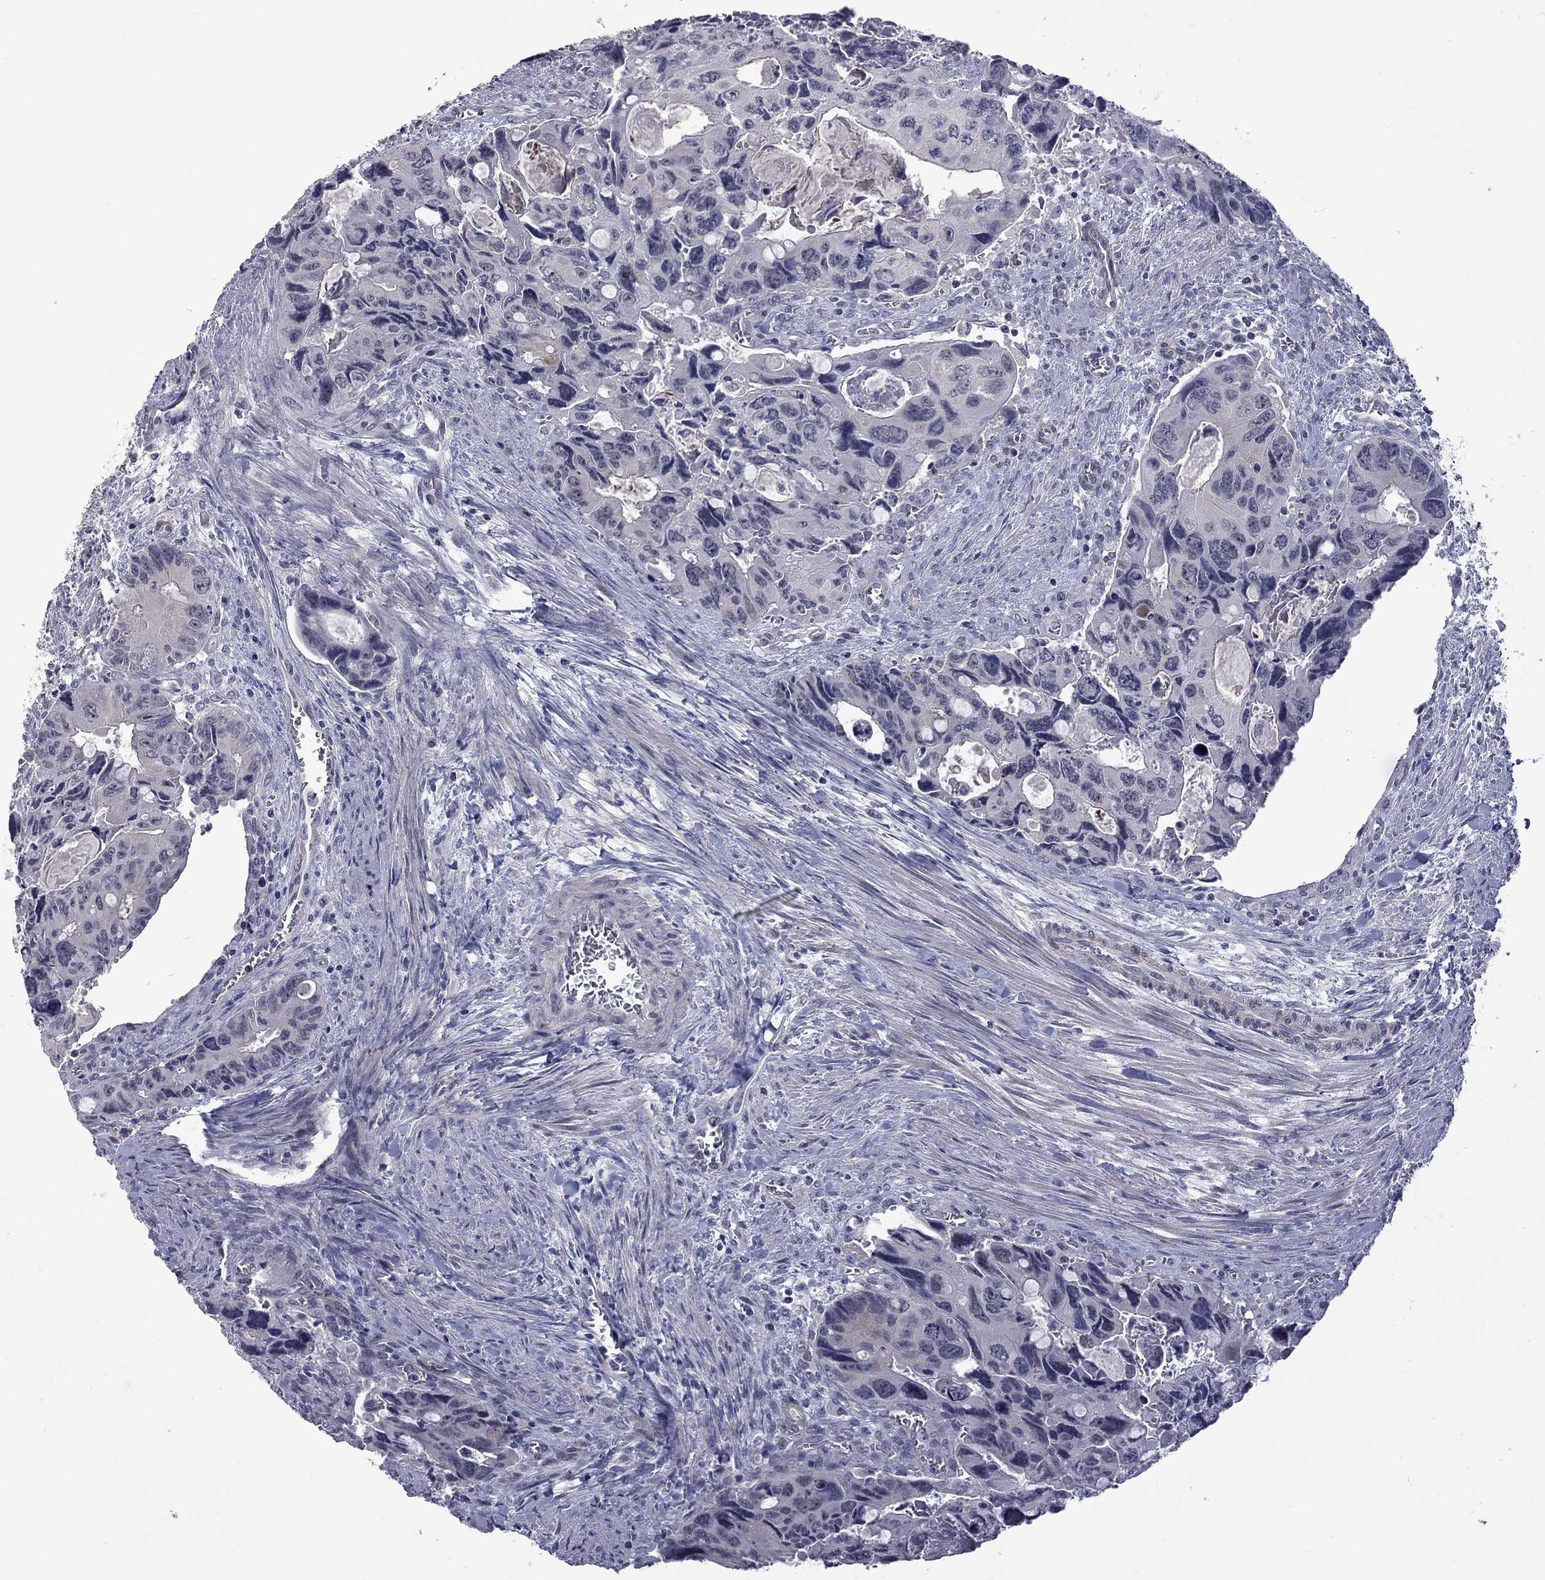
{"staining": {"intensity": "negative", "quantity": "none", "location": "none"}, "tissue": "colorectal cancer", "cell_type": "Tumor cells", "image_type": "cancer", "snomed": [{"axis": "morphology", "description": "Adenocarcinoma, NOS"}, {"axis": "topography", "description": "Rectum"}], "caption": "Immunohistochemistry (IHC) micrograph of adenocarcinoma (colorectal) stained for a protein (brown), which displays no expression in tumor cells.", "gene": "GSG1L", "patient": {"sex": "male", "age": 62}}